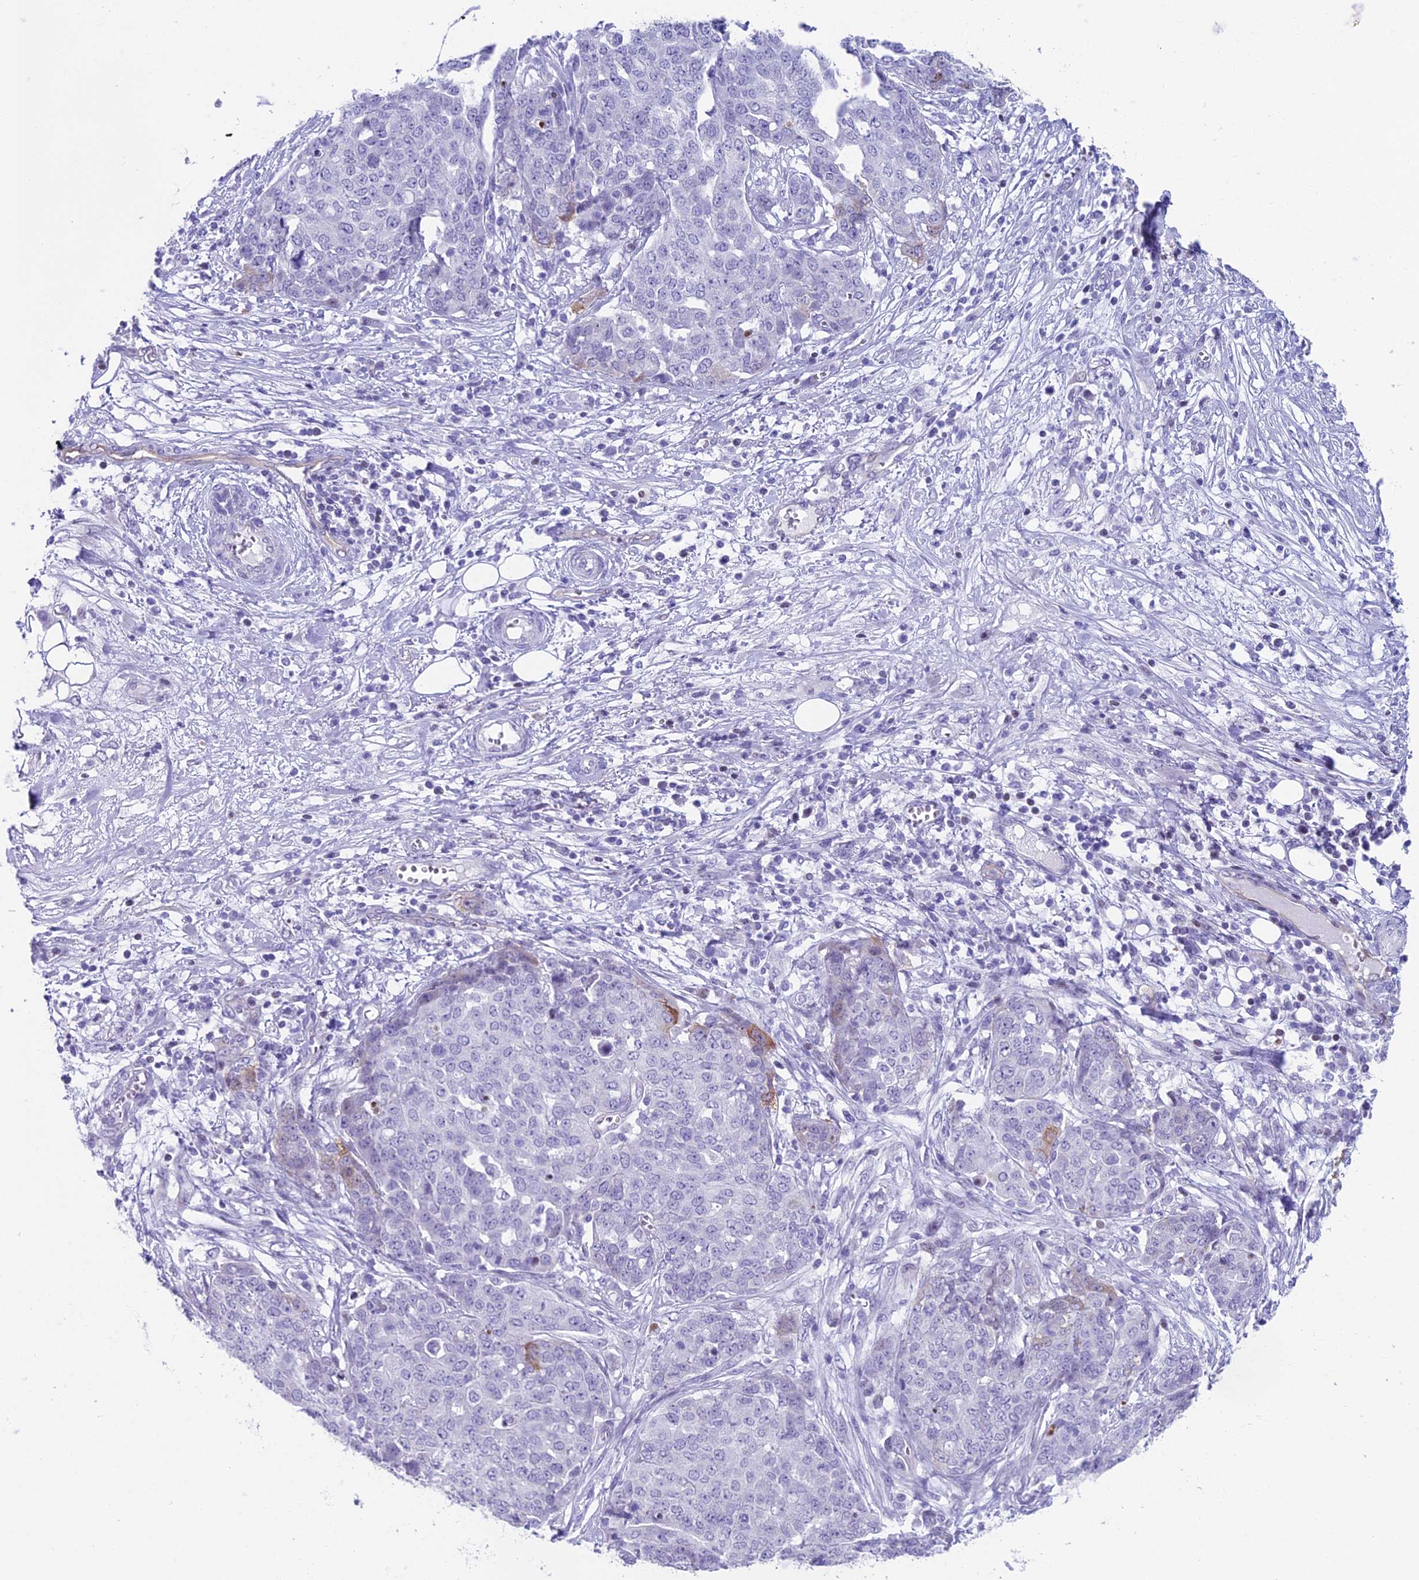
{"staining": {"intensity": "negative", "quantity": "none", "location": "none"}, "tissue": "ovarian cancer", "cell_type": "Tumor cells", "image_type": "cancer", "snomed": [{"axis": "morphology", "description": "Cystadenocarcinoma, serous, NOS"}, {"axis": "topography", "description": "Soft tissue"}, {"axis": "topography", "description": "Ovary"}], "caption": "This micrograph is of ovarian cancer stained with IHC to label a protein in brown with the nuclei are counter-stained blue. There is no positivity in tumor cells.", "gene": "CC2D2A", "patient": {"sex": "female", "age": 57}}